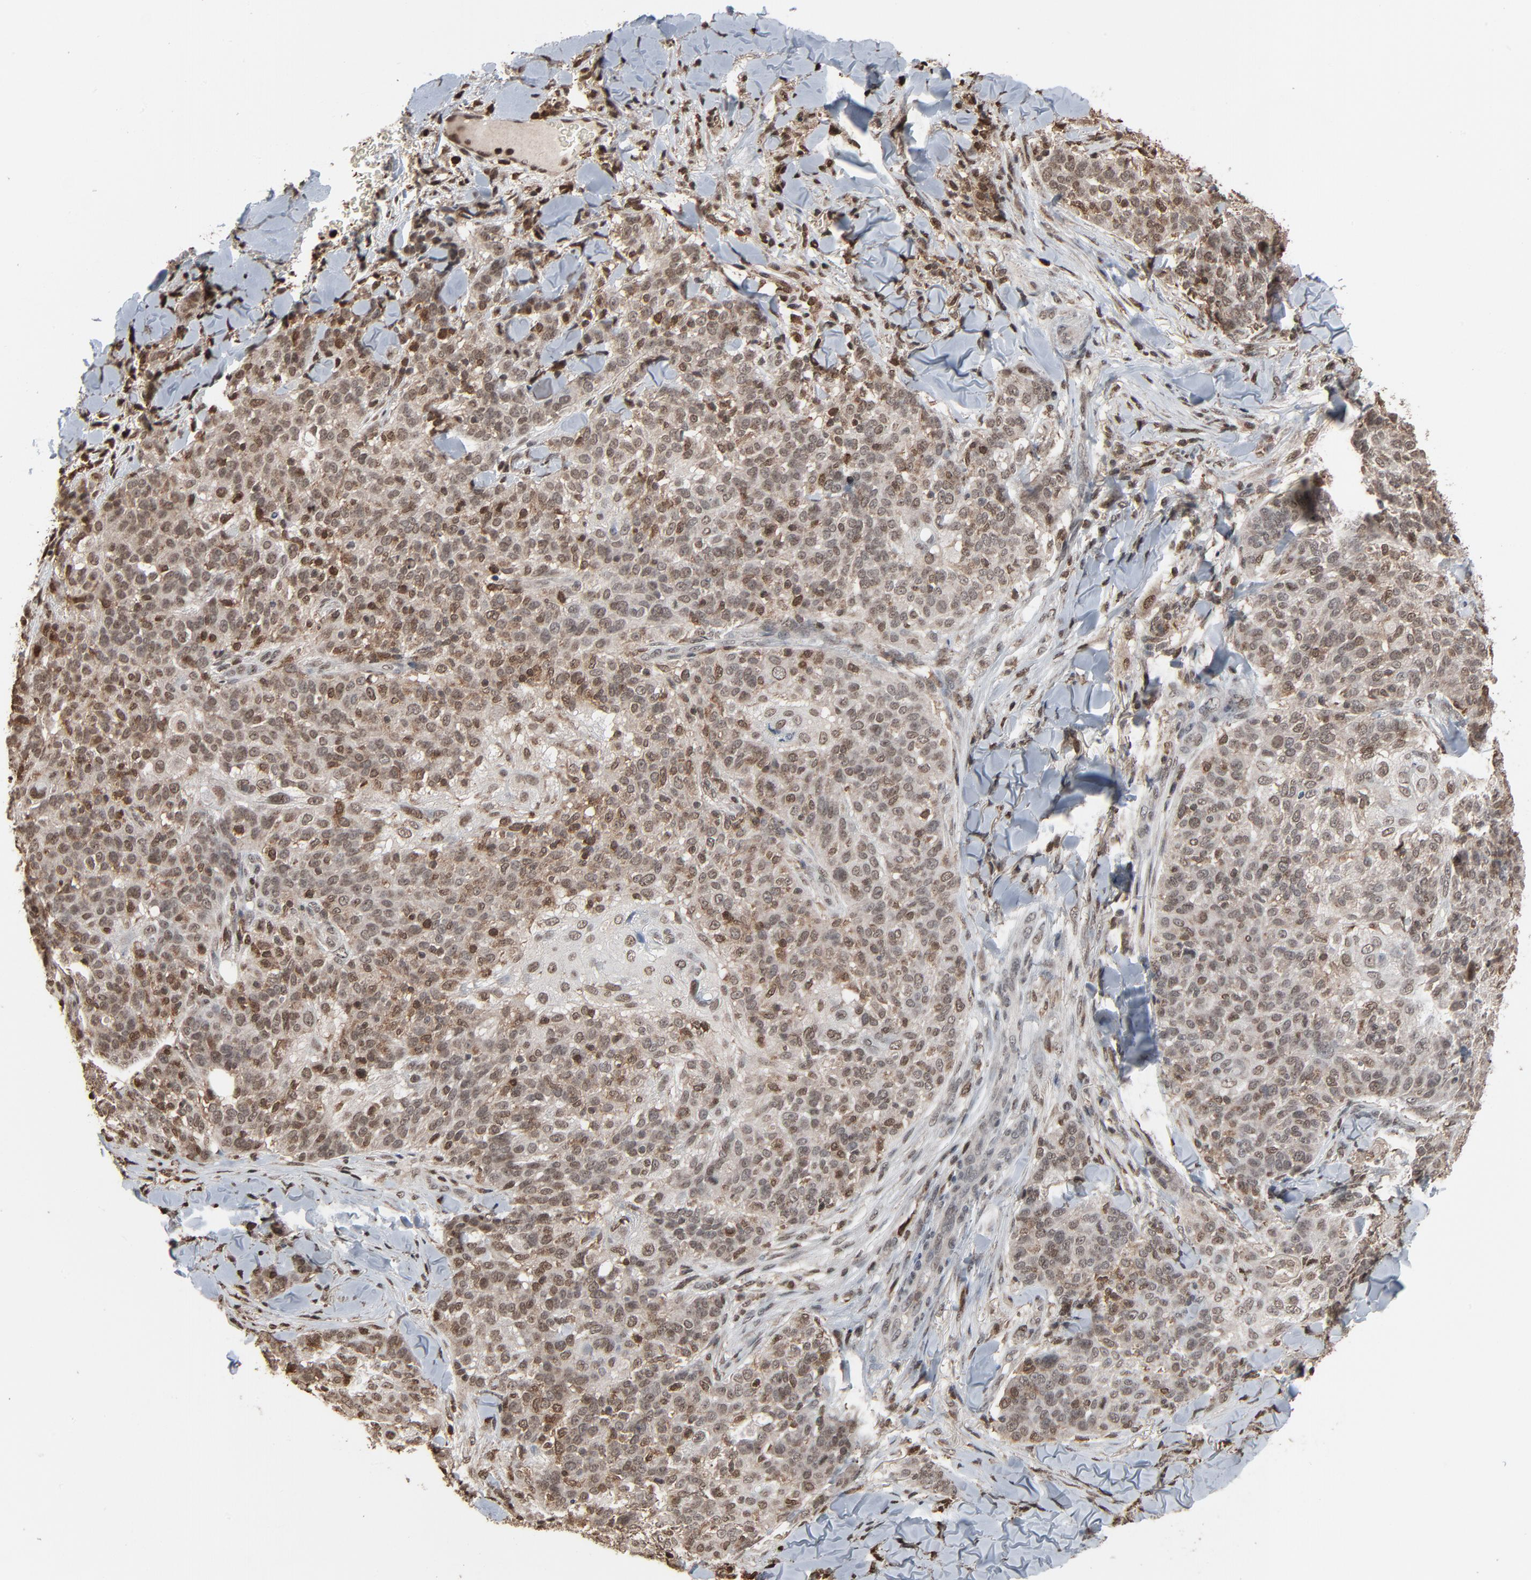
{"staining": {"intensity": "moderate", "quantity": ">75%", "location": "nuclear"}, "tissue": "skin cancer", "cell_type": "Tumor cells", "image_type": "cancer", "snomed": [{"axis": "morphology", "description": "Normal tissue, NOS"}, {"axis": "morphology", "description": "Squamous cell carcinoma, NOS"}, {"axis": "topography", "description": "Skin"}], "caption": "The image displays staining of squamous cell carcinoma (skin), revealing moderate nuclear protein positivity (brown color) within tumor cells.", "gene": "RPS6KA3", "patient": {"sex": "female", "age": 83}}